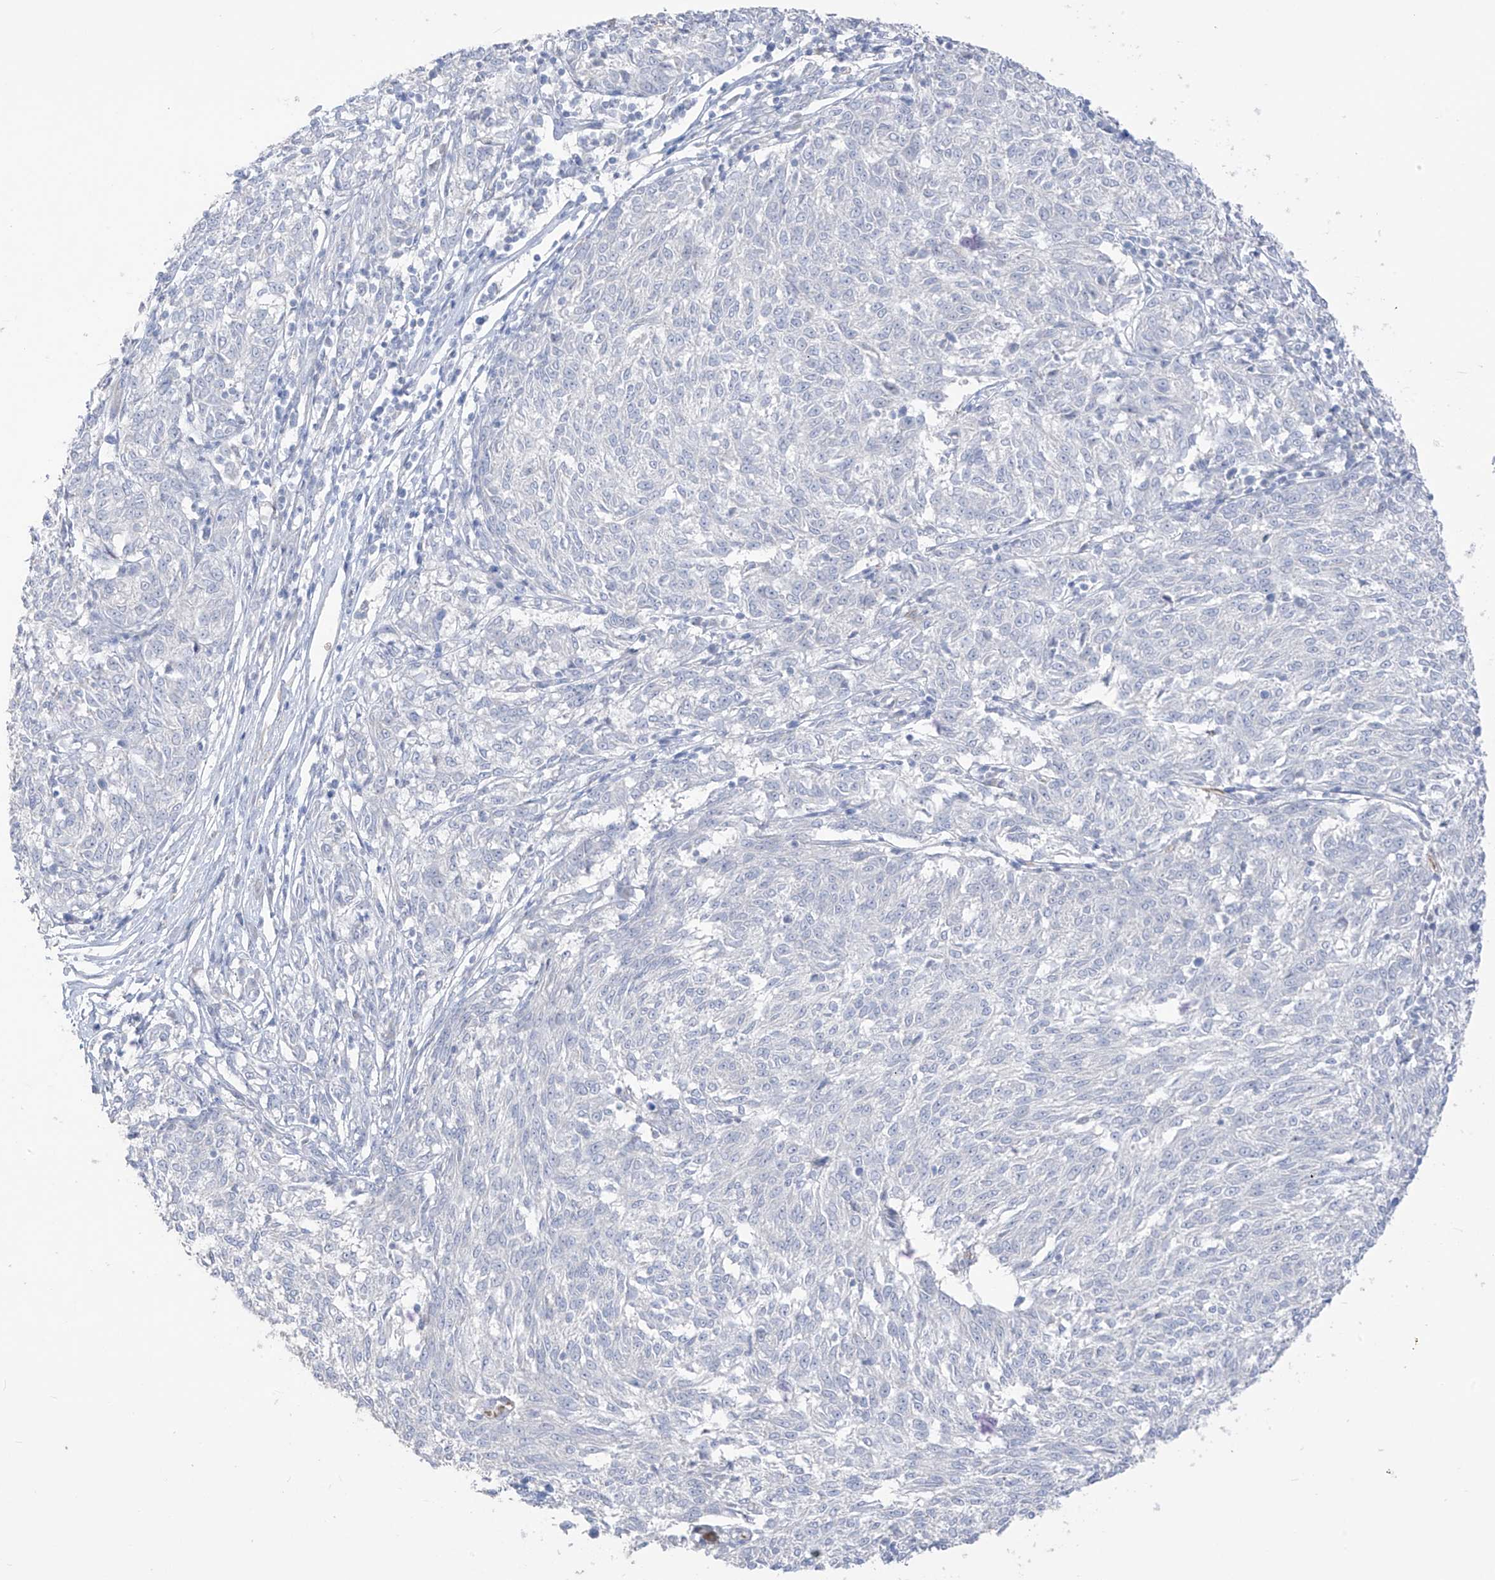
{"staining": {"intensity": "negative", "quantity": "none", "location": "none"}, "tissue": "melanoma", "cell_type": "Tumor cells", "image_type": "cancer", "snomed": [{"axis": "morphology", "description": "Malignant melanoma, NOS"}, {"axis": "topography", "description": "Skin"}], "caption": "Melanoma was stained to show a protein in brown. There is no significant staining in tumor cells. (DAB immunohistochemistry with hematoxylin counter stain).", "gene": "ASPRV1", "patient": {"sex": "female", "age": 72}}